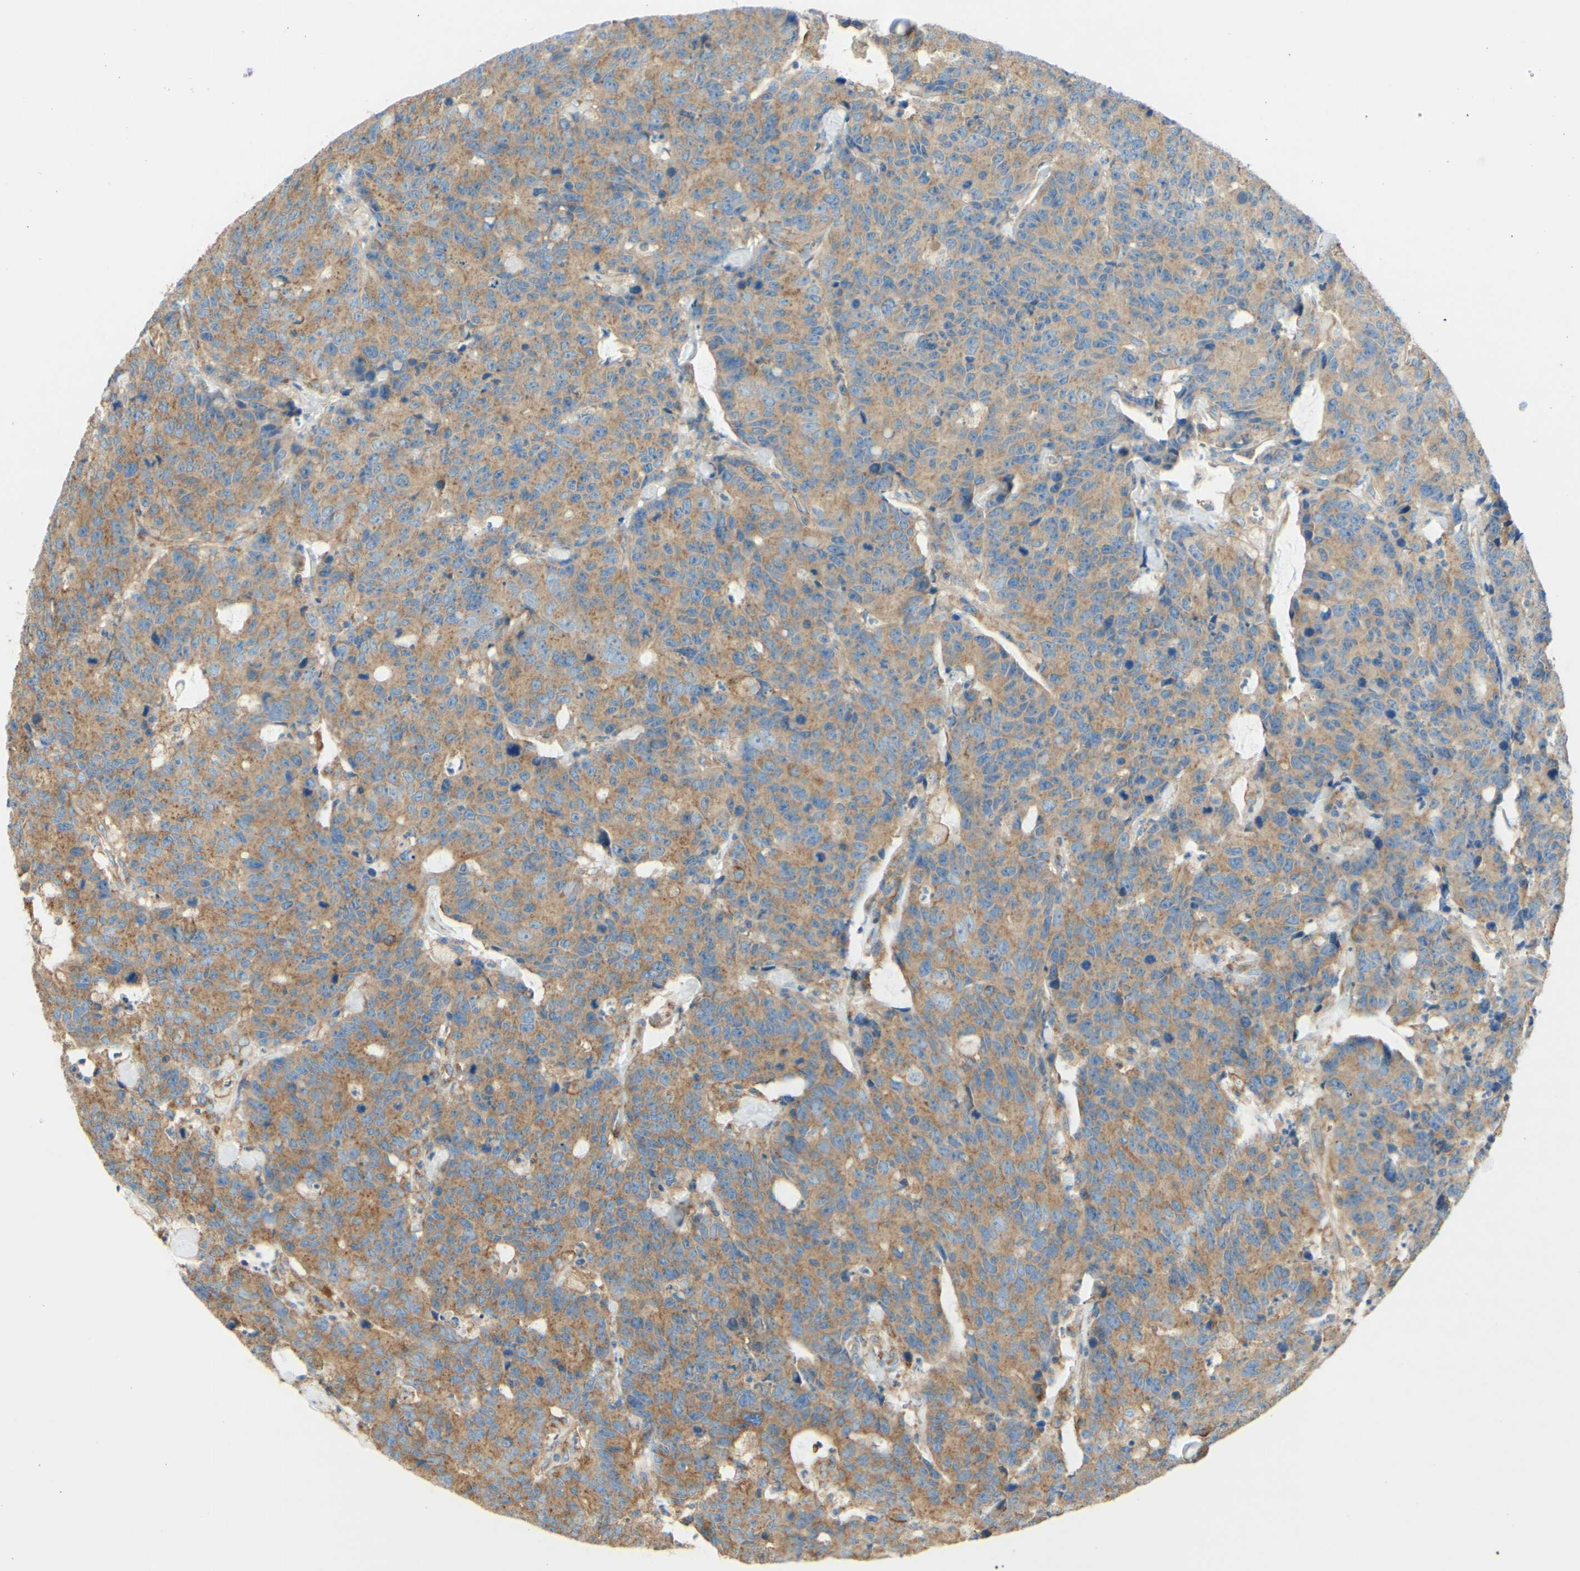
{"staining": {"intensity": "weak", "quantity": ">75%", "location": "cytoplasmic/membranous"}, "tissue": "colorectal cancer", "cell_type": "Tumor cells", "image_type": "cancer", "snomed": [{"axis": "morphology", "description": "Adenocarcinoma, NOS"}, {"axis": "topography", "description": "Colon"}], "caption": "This is an image of IHC staining of colorectal adenocarcinoma, which shows weak expression in the cytoplasmic/membranous of tumor cells.", "gene": "CLTC", "patient": {"sex": "female", "age": 86}}